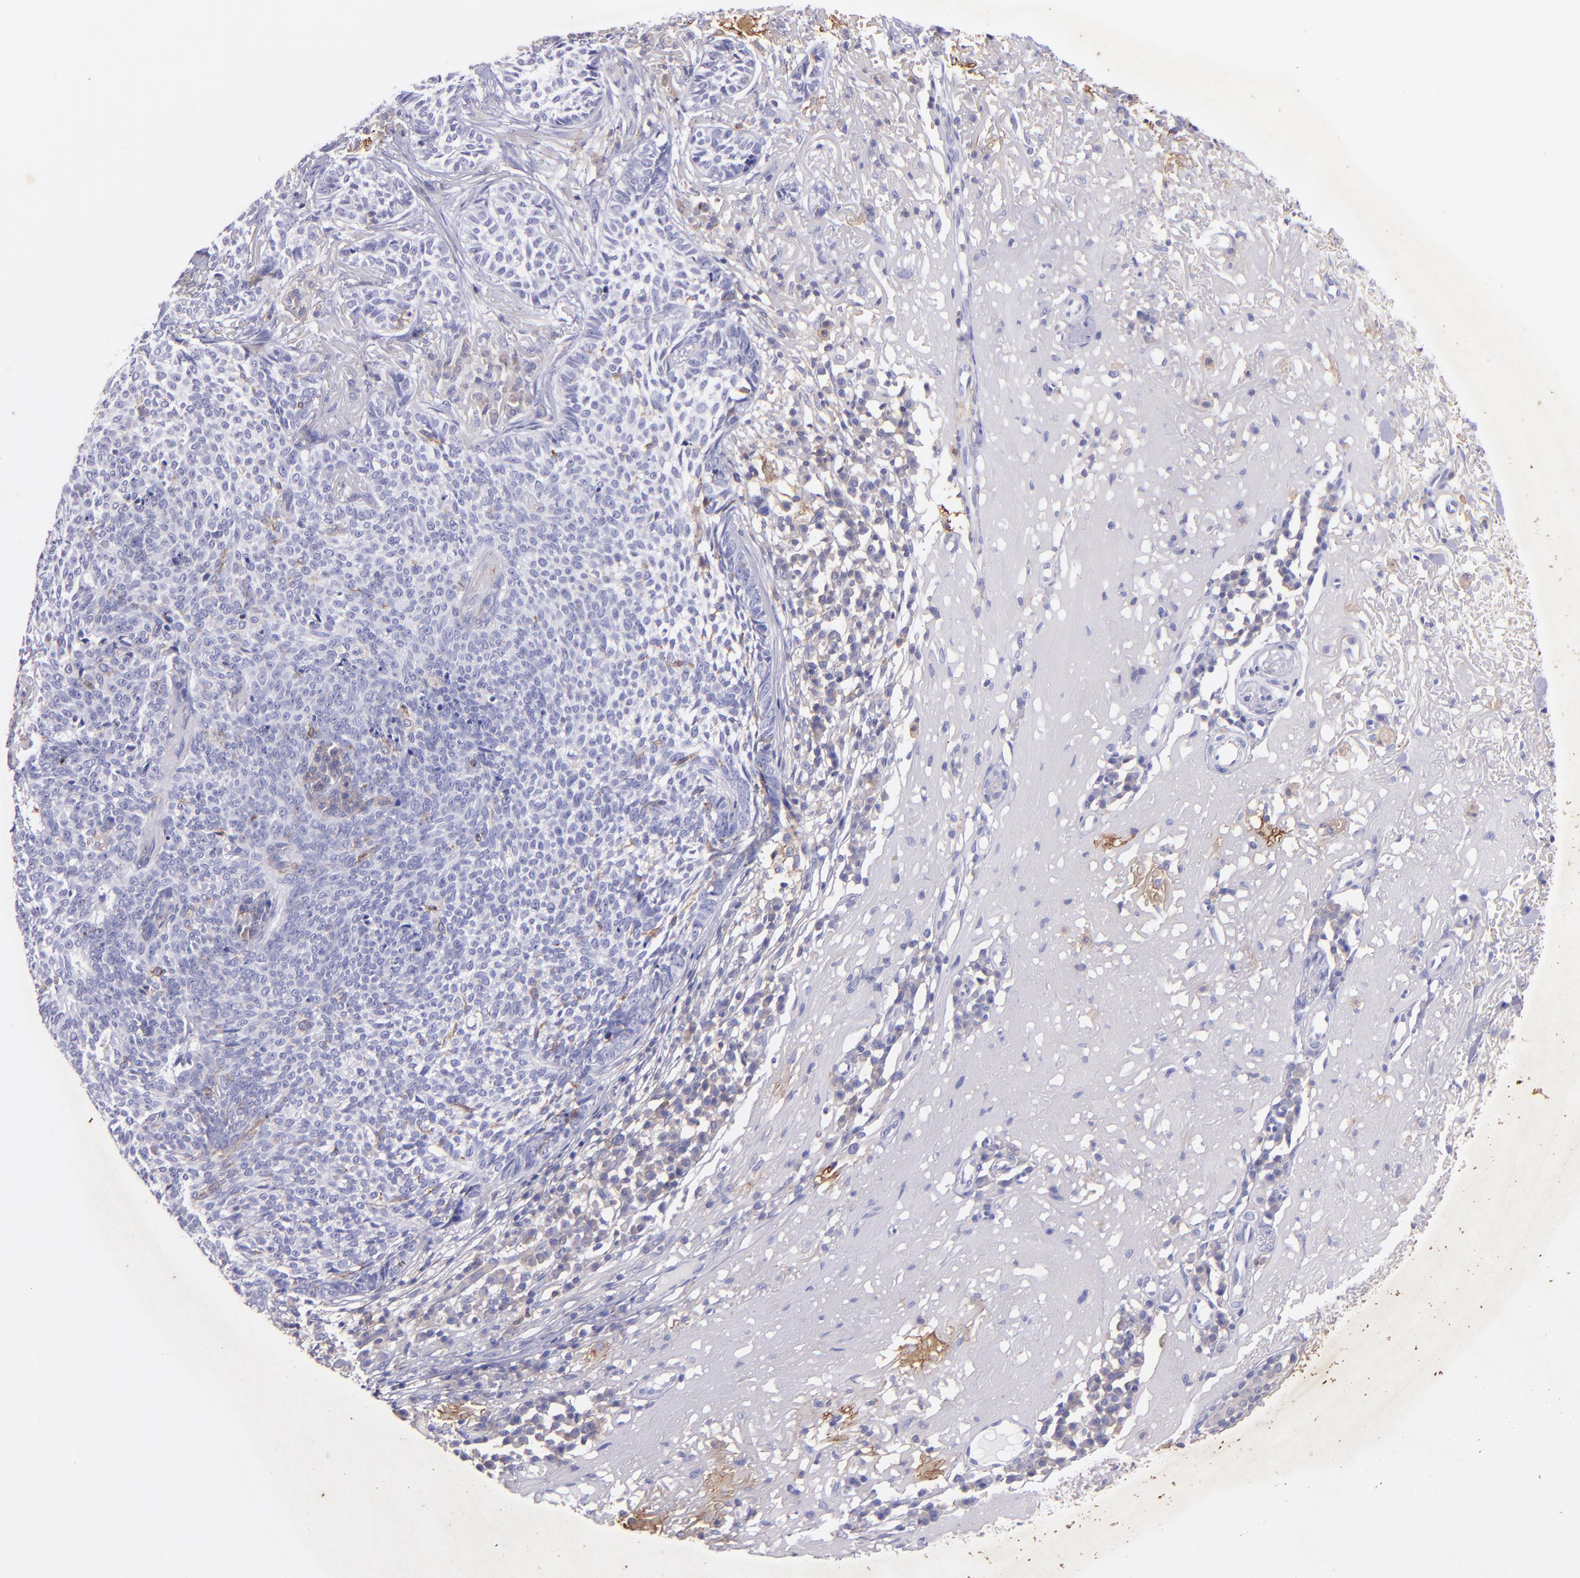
{"staining": {"intensity": "negative", "quantity": "none", "location": "none"}, "tissue": "skin cancer", "cell_type": "Tumor cells", "image_type": "cancer", "snomed": [{"axis": "morphology", "description": "Basal cell carcinoma"}, {"axis": "topography", "description": "Skin"}], "caption": "An image of human skin cancer (basal cell carcinoma) is negative for staining in tumor cells.", "gene": "RET", "patient": {"sex": "female", "age": 89}}